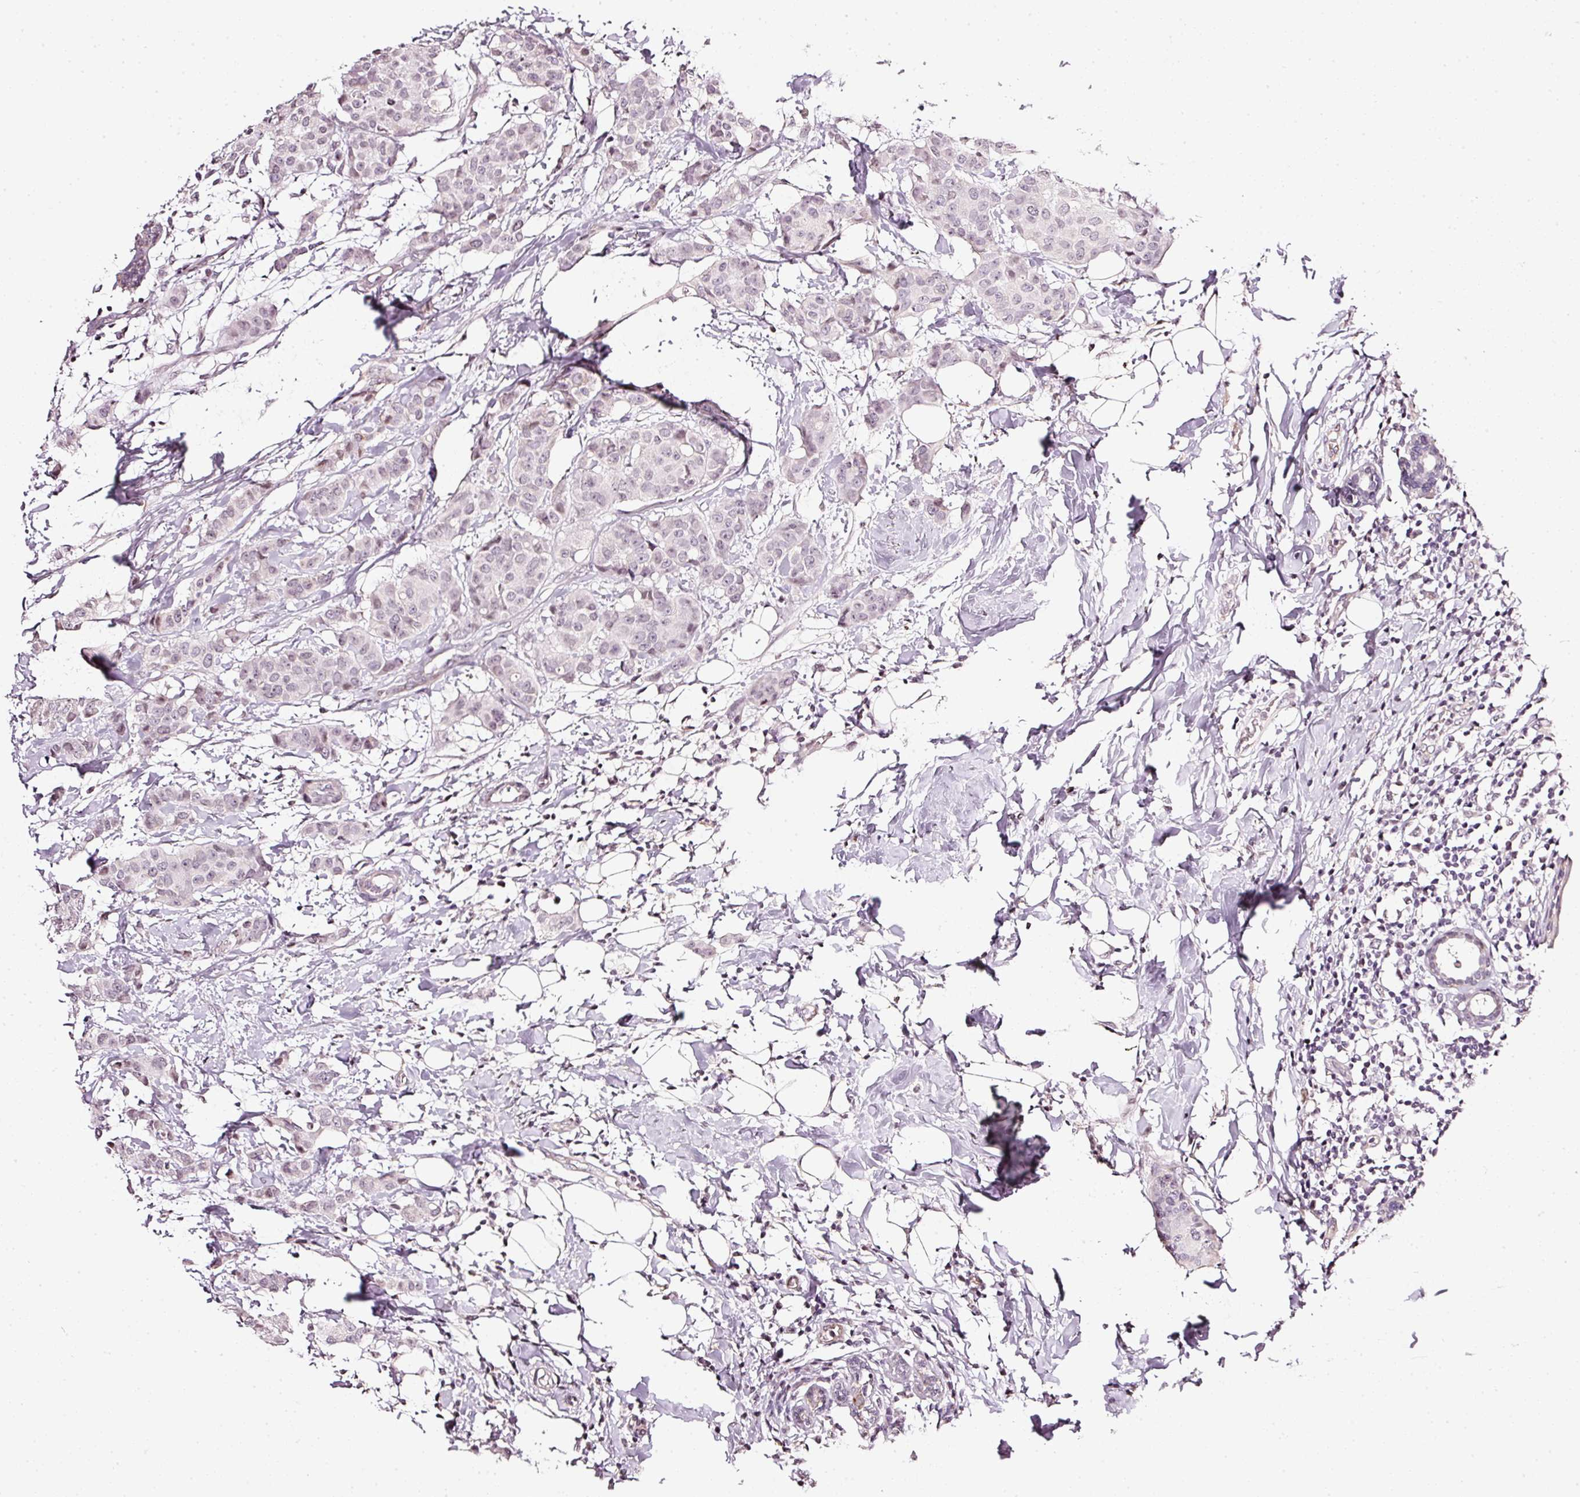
{"staining": {"intensity": "weak", "quantity": "25%-75%", "location": "nuclear"}, "tissue": "breast cancer", "cell_type": "Tumor cells", "image_type": "cancer", "snomed": [{"axis": "morphology", "description": "Duct carcinoma"}, {"axis": "topography", "description": "Breast"}], "caption": "This photomicrograph exhibits immunohistochemistry (IHC) staining of human breast cancer, with low weak nuclear positivity in approximately 25%-75% of tumor cells.", "gene": "NRDE2", "patient": {"sex": "female", "age": 40}}